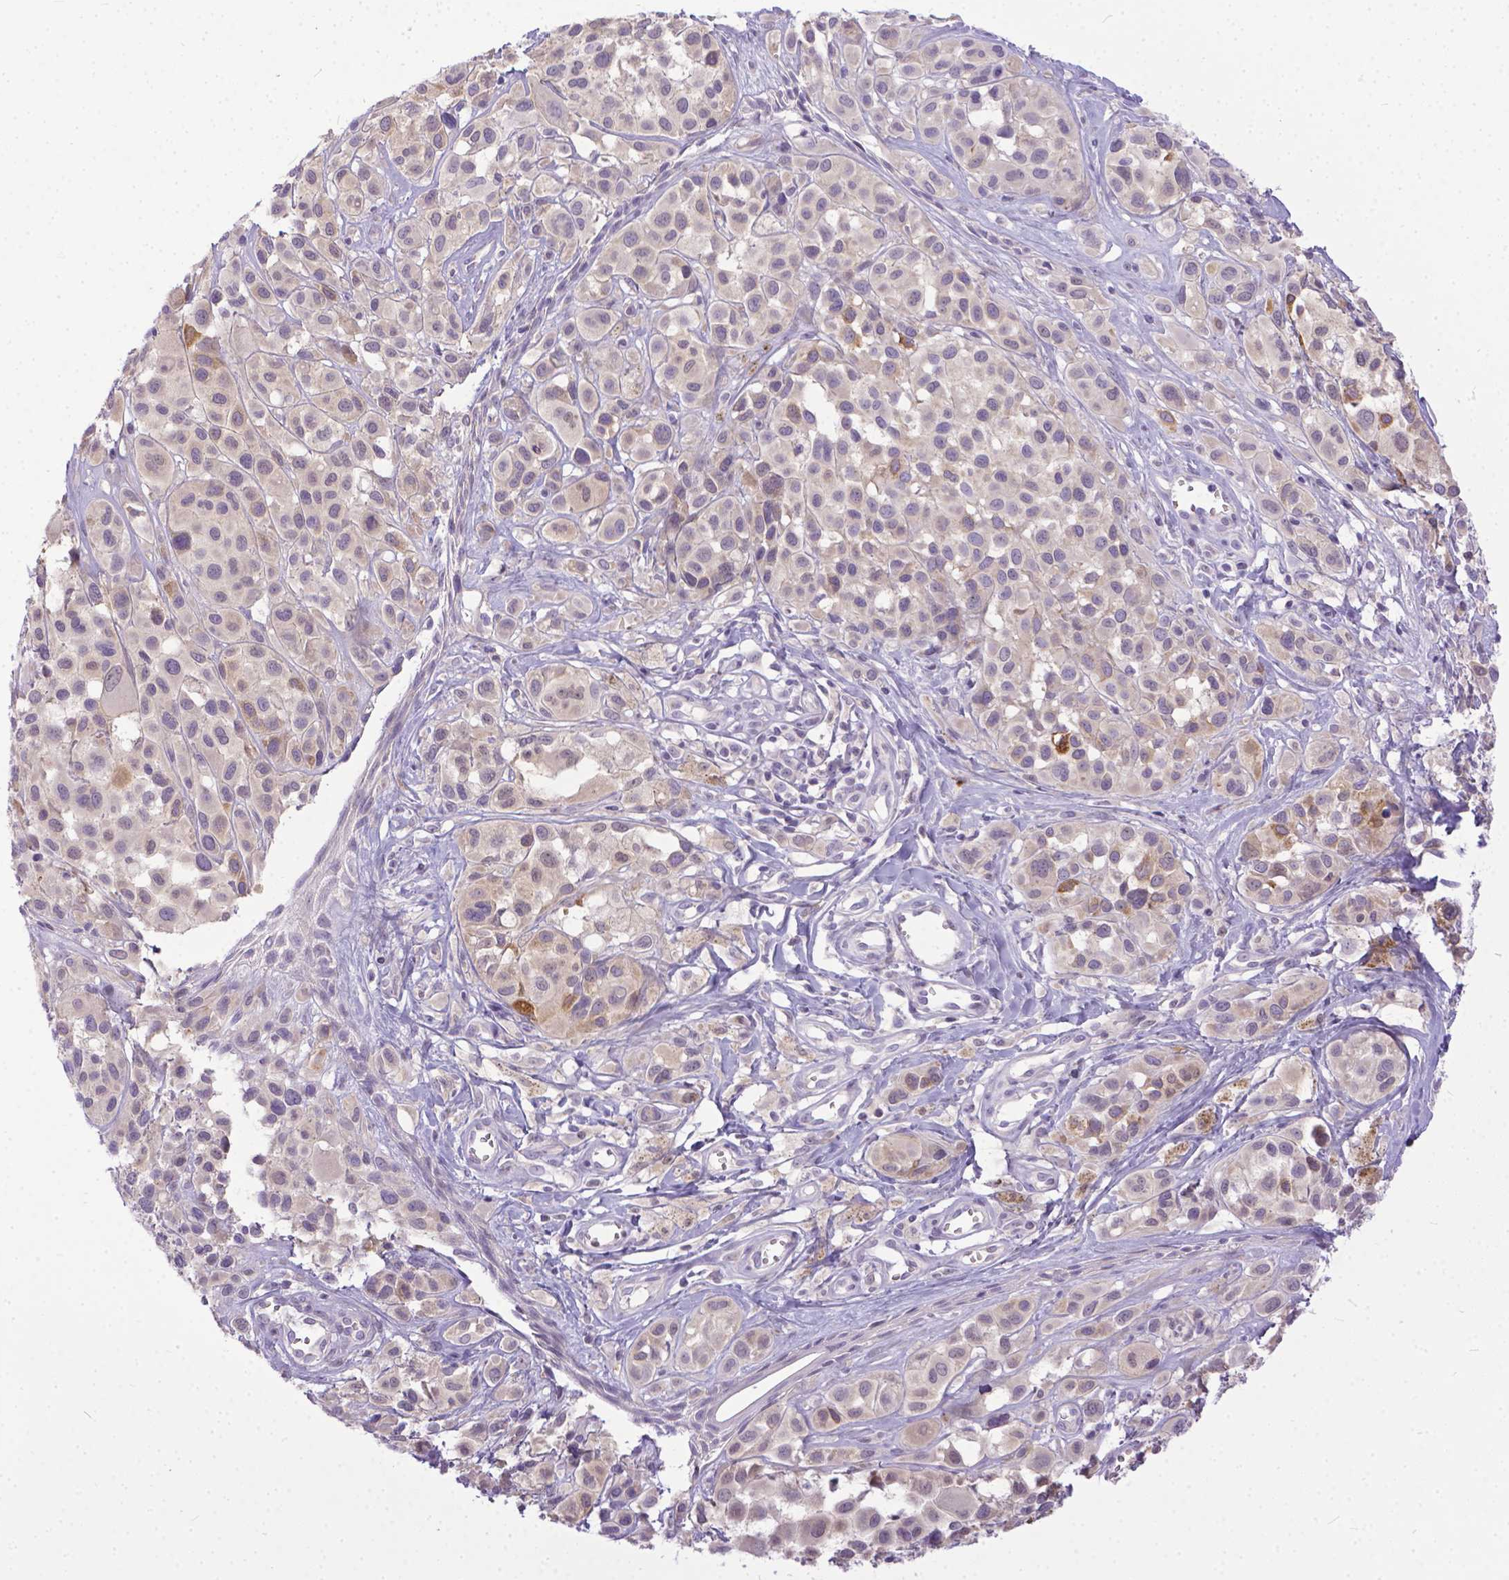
{"staining": {"intensity": "negative", "quantity": "none", "location": "none"}, "tissue": "melanoma", "cell_type": "Tumor cells", "image_type": "cancer", "snomed": [{"axis": "morphology", "description": "Malignant melanoma, NOS"}, {"axis": "topography", "description": "Skin"}], "caption": "The image reveals no staining of tumor cells in malignant melanoma. Brightfield microscopy of immunohistochemistry (IHC) stained with DAB (3,3'-diaminobenzidine) (brown) and hematoxylin (blue), captured at high magnification.", "gene": "TTLL6", "patient": {"sex": "male", "age": 77}}